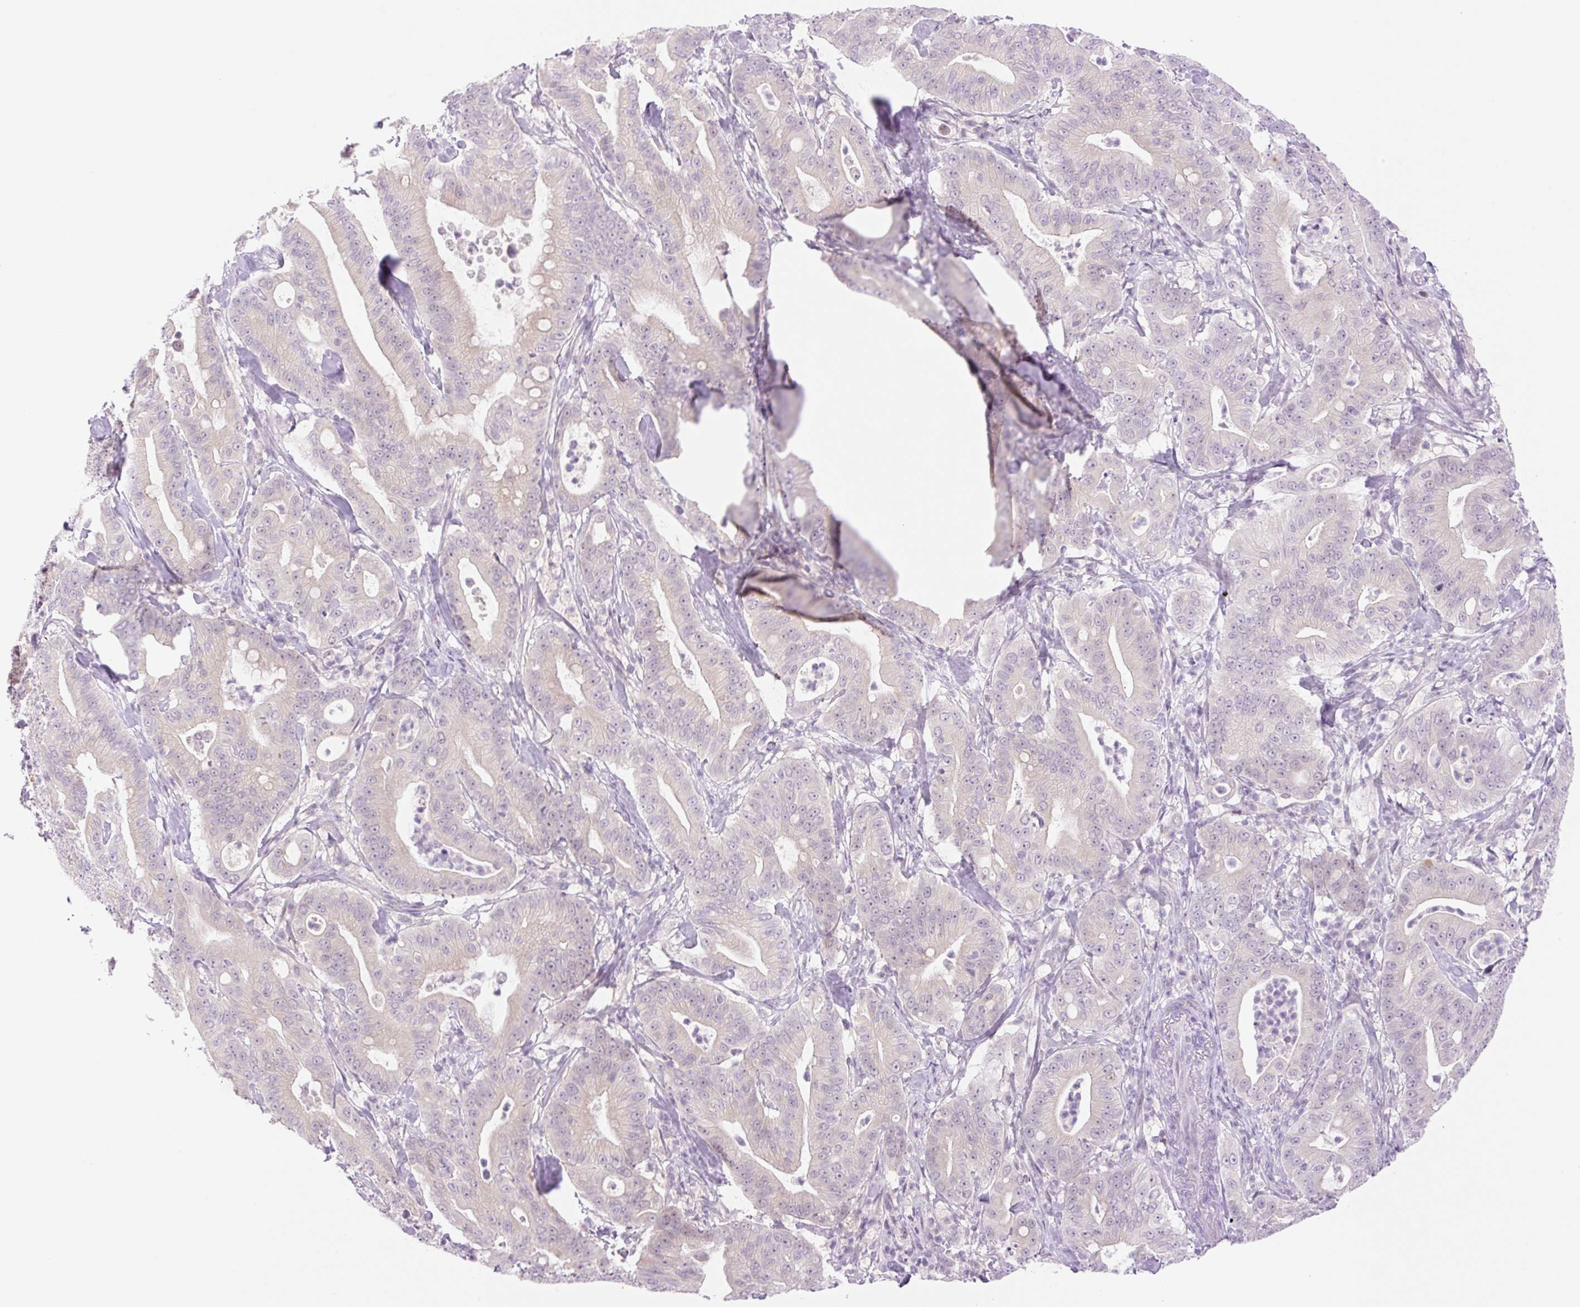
{"staining": {"intensity": "negative", "quantity": "none", "location": "none"}, "tissue": "pancreatic cancer", "cell_type": "Tumor cells", "image_type": "cancer", "snomed": [{"axis": "morphology", "description": "Adenocarcinoma, NOS"}, {"axis": "topography", "description": "Pancreas"}], "caption": "Immunohistochemical staining of human pancreatic cancer reveals no significant staining in tumor cells.", "gene": "SPRYD4", "patient": {"sex": "male", "age": 71}}